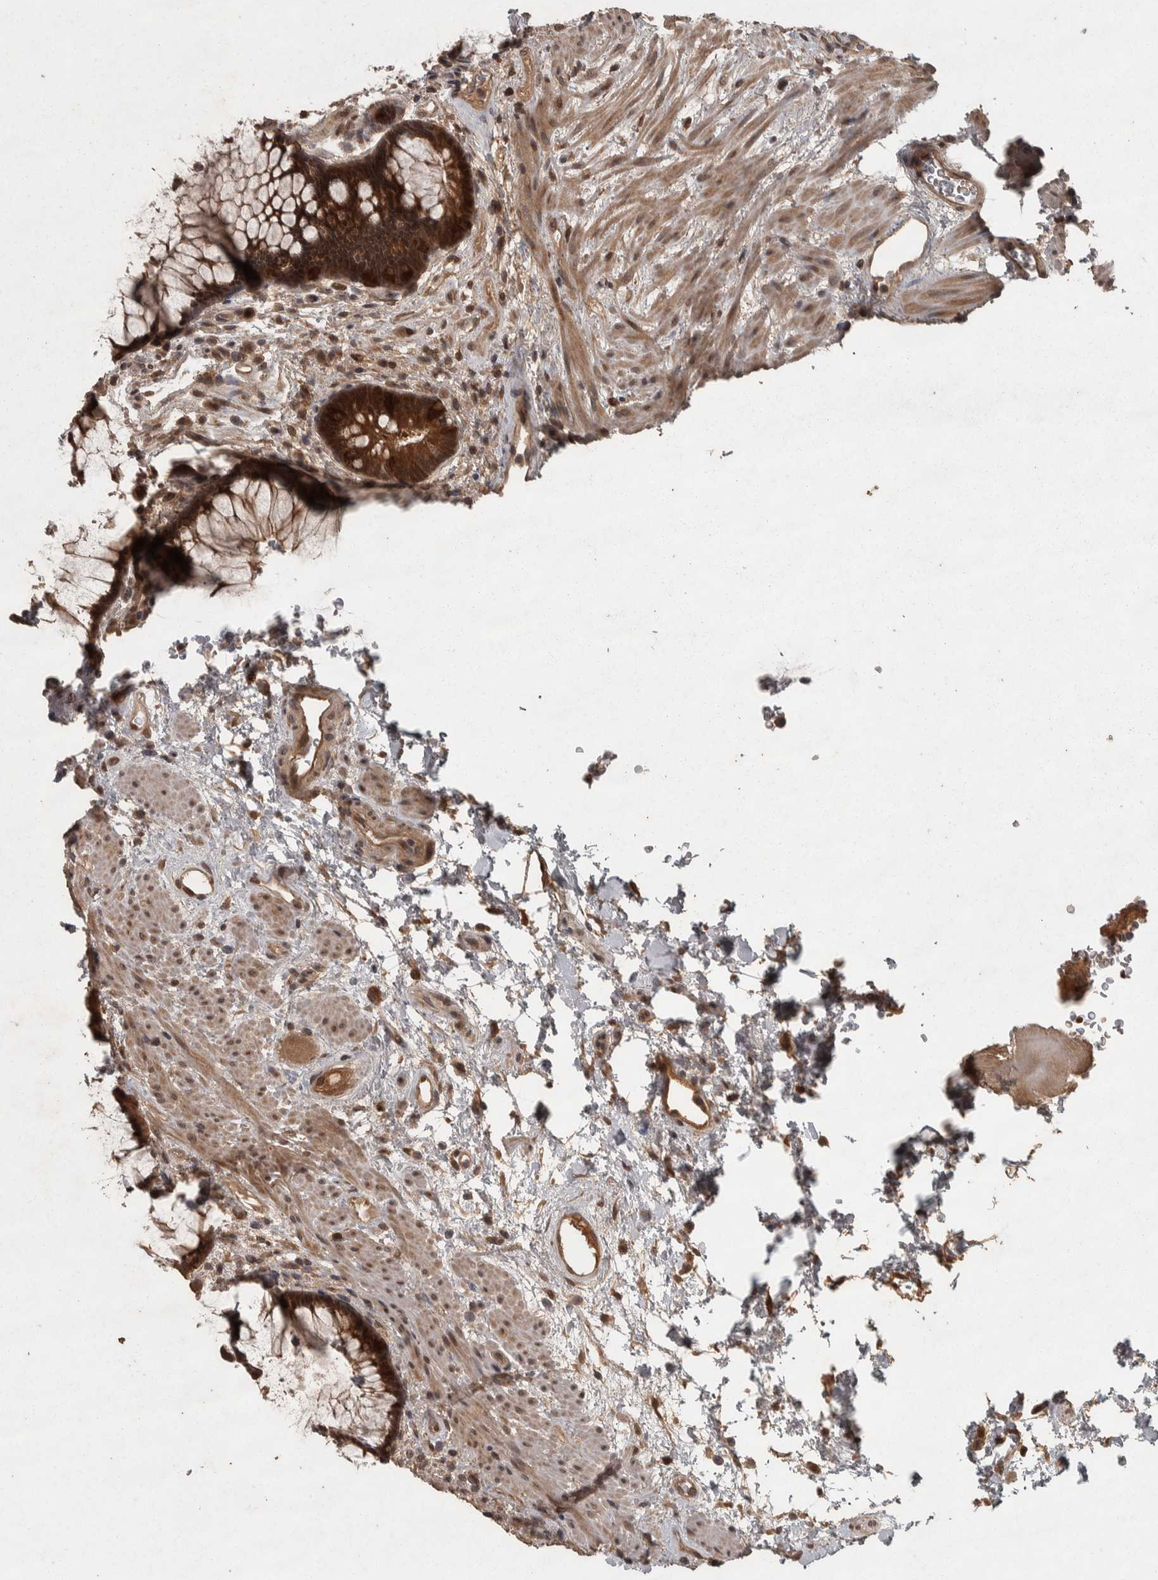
{"staining": {"intensity": "strong", "quantity": ">75%", "location": "cytoplasmic/membranous,nuclear"}, "tissue": "rectum", "cell_type": "Glandular cells", "image_type": "normal", "snomed": [{"axis": "morphology", "description": "Normal tissue, NOS"}, {"axis": "topography", "description": "Rectum"}], "caption": "Immunohistochemical staining of benign human rectum shows >75% levels of strong cytoplasmic/membranous,nuclear protein staining in approximately >75% of glandular cells.", "gene": "ACO1", "patient": {"sex": "male", "age": 51}}